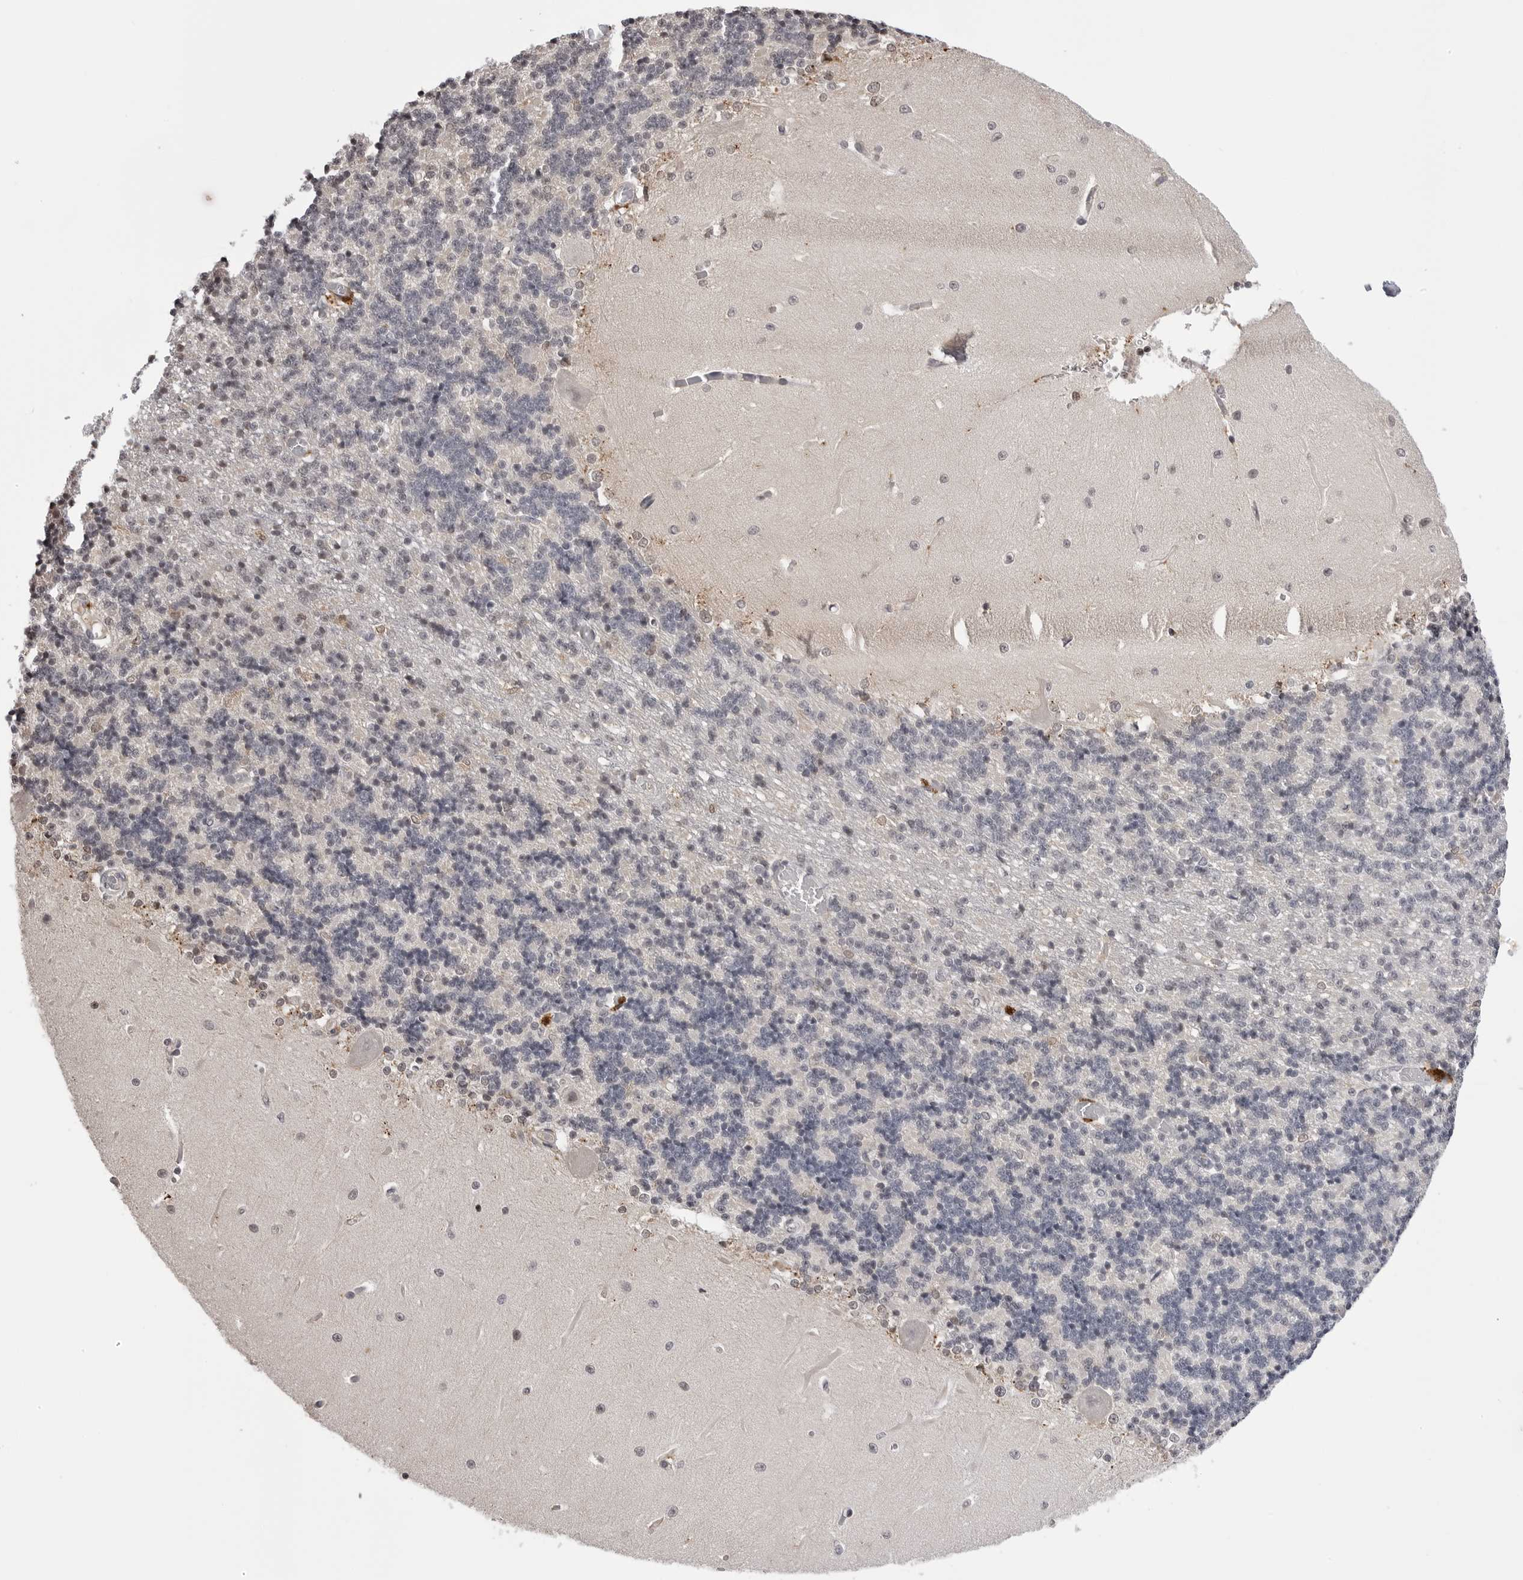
{"staining": {"intensity": "weak", "quantity": "<25%", "location": "nuclear"}, "tissue": "cerebellum", "cell_type": "Cells in granular layer", "image_type": "normal", "snomed": [{"axis": "morphology", "description": "Normal tissue, NOS"}, {"axis": "topography", "description": "Cerebellum"}], "caption": "Immunohistochemistry (IHC) photomicrograph of normal cerebellum: cerebellum stained with DAB (3,3'-diaminobenzidine) demonstrates no significant protein expression in cells in granular layer.", "gene": "CDK20", "patient": {"sex": "male", "age": 37}}